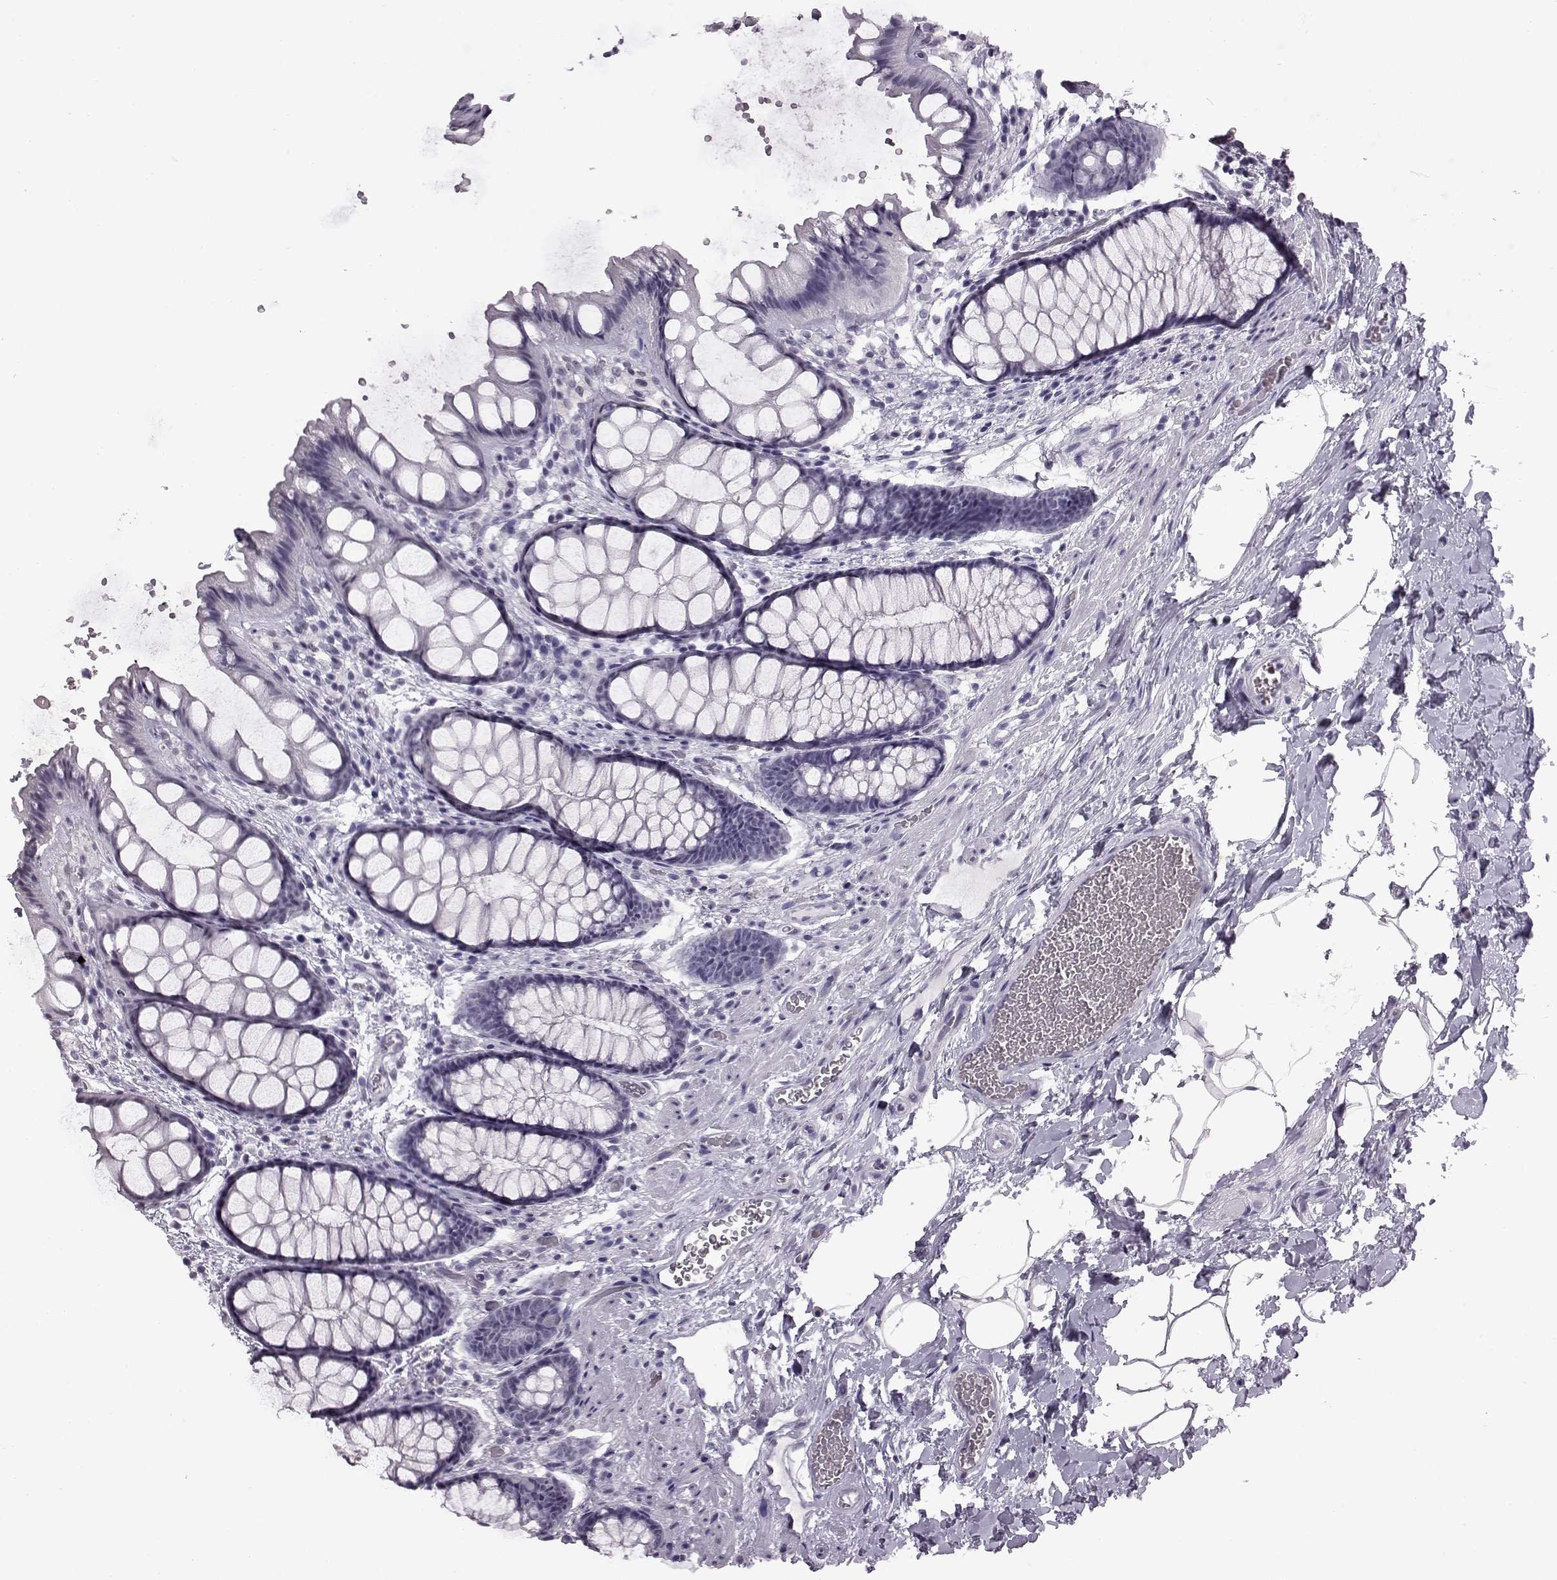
{"staining": {"intensity": "negative", "quantity": "none", "location": "none"}, "tissue": "rectum", "cell_type": "Glandular cells", "image_type": "normal", "snomed": [{"axis": "morphology", "description": "Normal tissue, NOS"}, {"axis": "topography", "description": "Rectum"}], "caption": "An immunohistochemistry (IHC) image of normal rectum is shown. There is no staining in glandular cells of rectum.", "gene": "ADGRG2", "patient": {"sex": "female", "age": 62}}